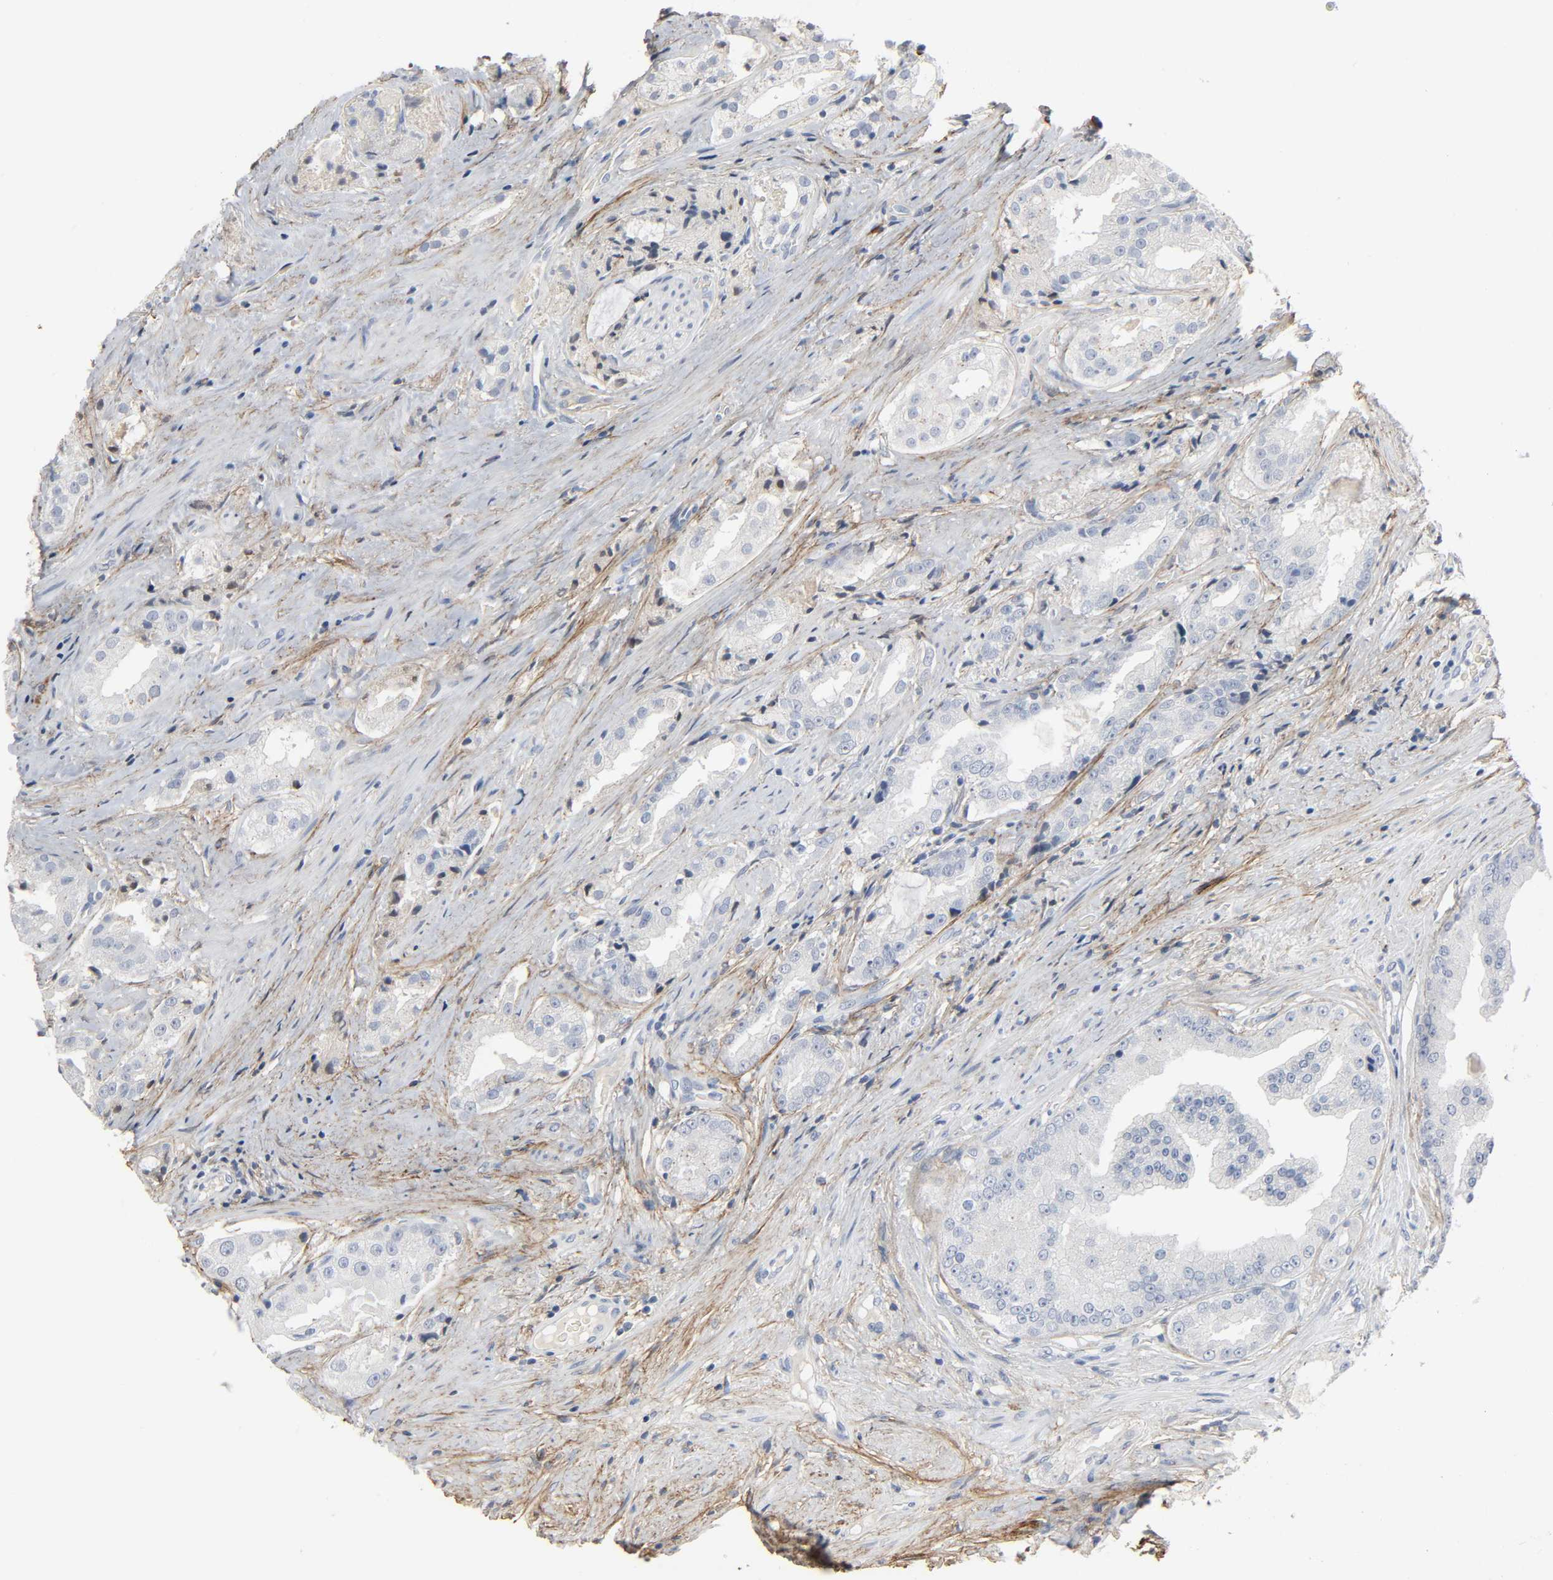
{"staining": {"intensity": "negative", "quantity": "none", "location": "none"}, "tissue": "prostate cancer", "cell_type": "Tumor cells", "image_type": "cancer", "snomed": [{"axis": "morphology", "description": "Adenocarcinoma, High grade"}, {"axis": "topography", "description": "Prostate"}], "caption": "DAB immunohistochemical staining of human prostate adenocarcinoma (high-grade) exhibits no significant positivity in tumor cells.", "gene": "FBLN5", "patient": {"sex": "male", "age": 73}}